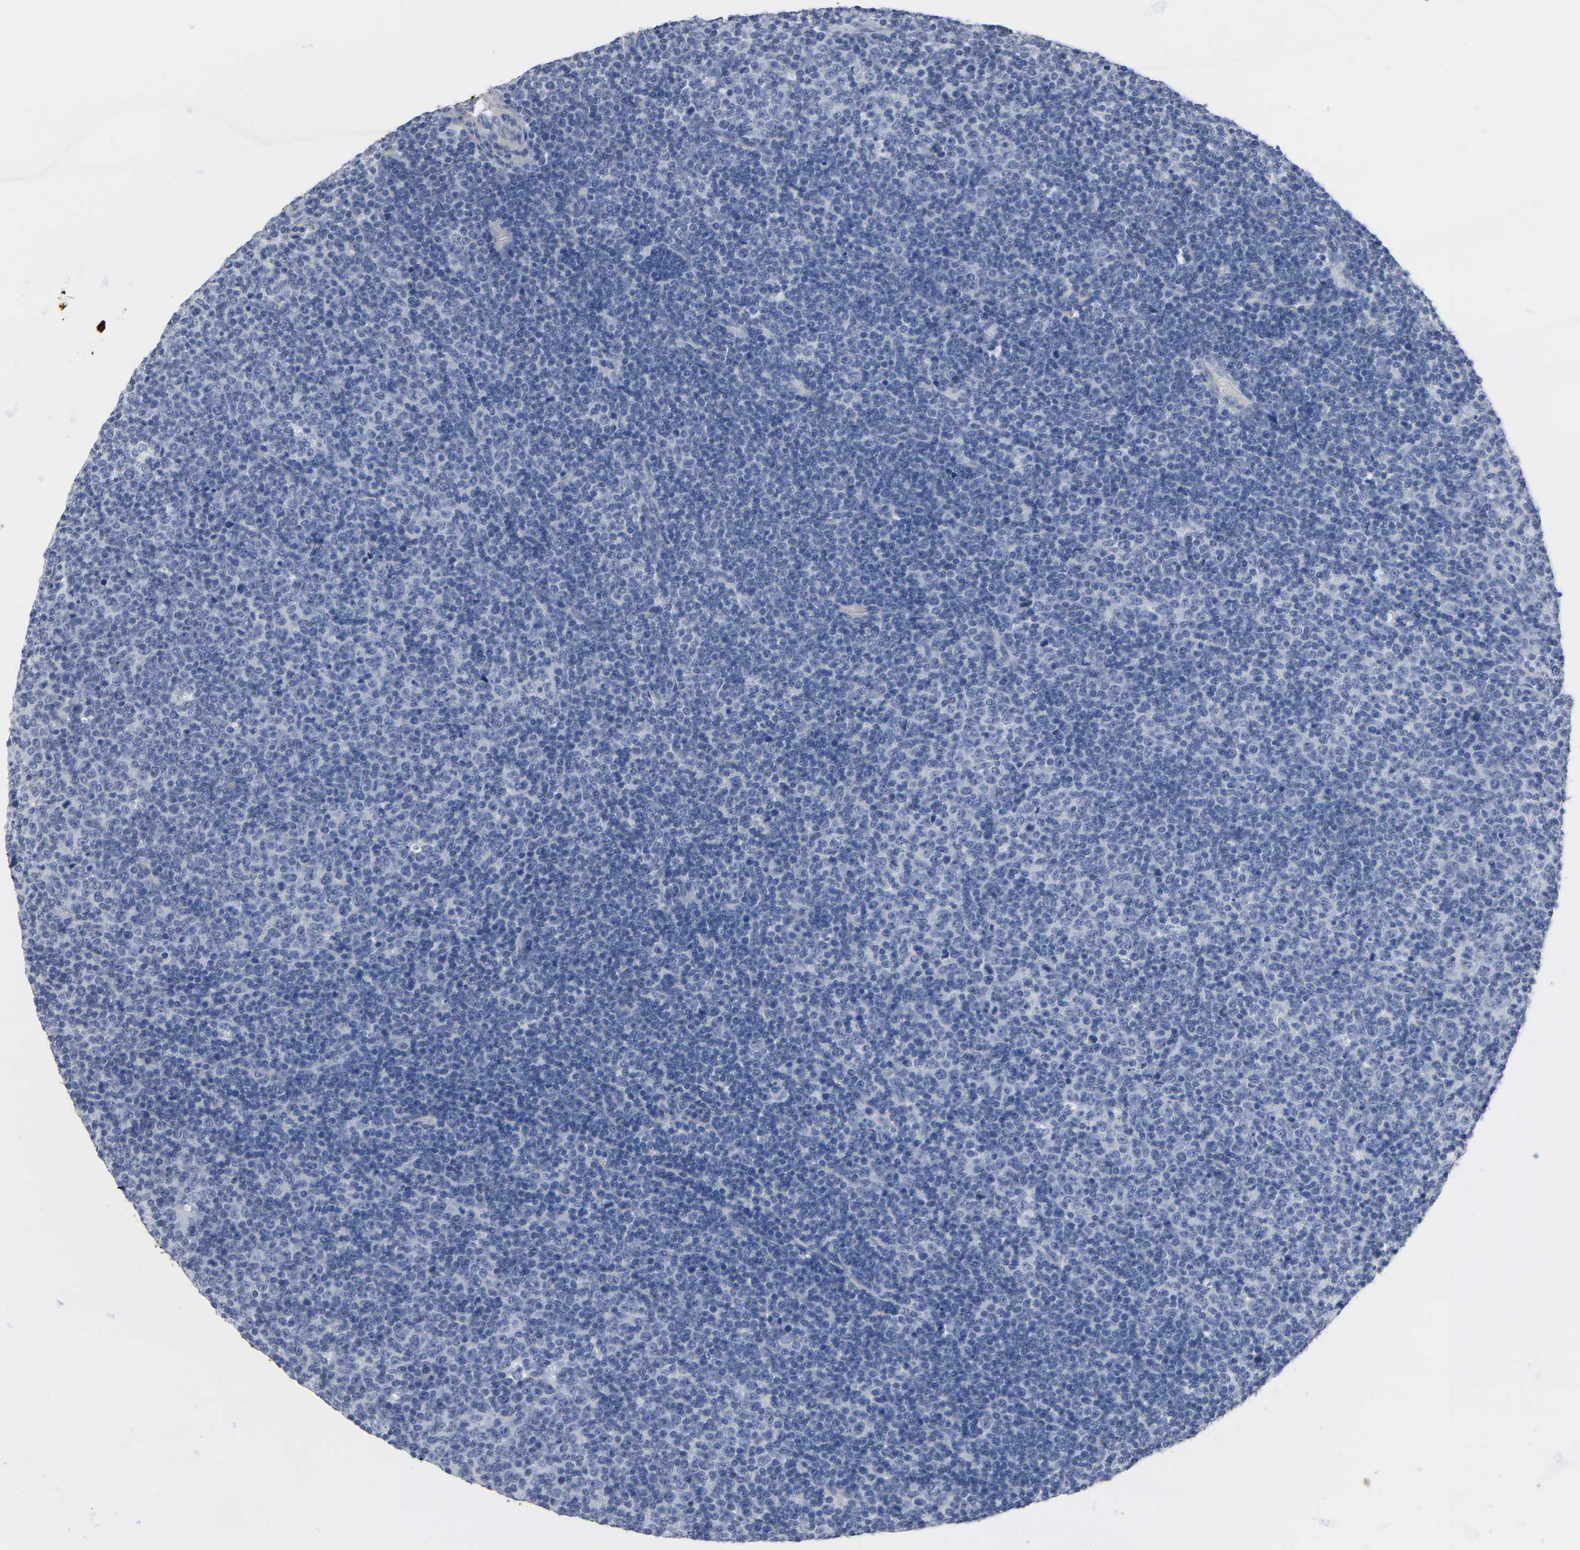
{"staining": {"intensity": "negative", "quantity": "none", "location": "none"}, "tissue": "lymphoma", "cell_type": "Tumor cells", "image_type": "cancer", "snomed": [{"axis": "morphology", "description": "Malignant lymphoma, non-Hodgkin's type, Low grade"}, {"axis": "topography", "description": "Lymph node"}], "caption": "This is an immunohistochemistry (IHC) histopathology image of human malignant lymphoma, non-Hodgkin's type (low-grade). There is no staining in tumor cells.", "gene": "FBLN1", "patient": {"sex": "male", "age": 70}}